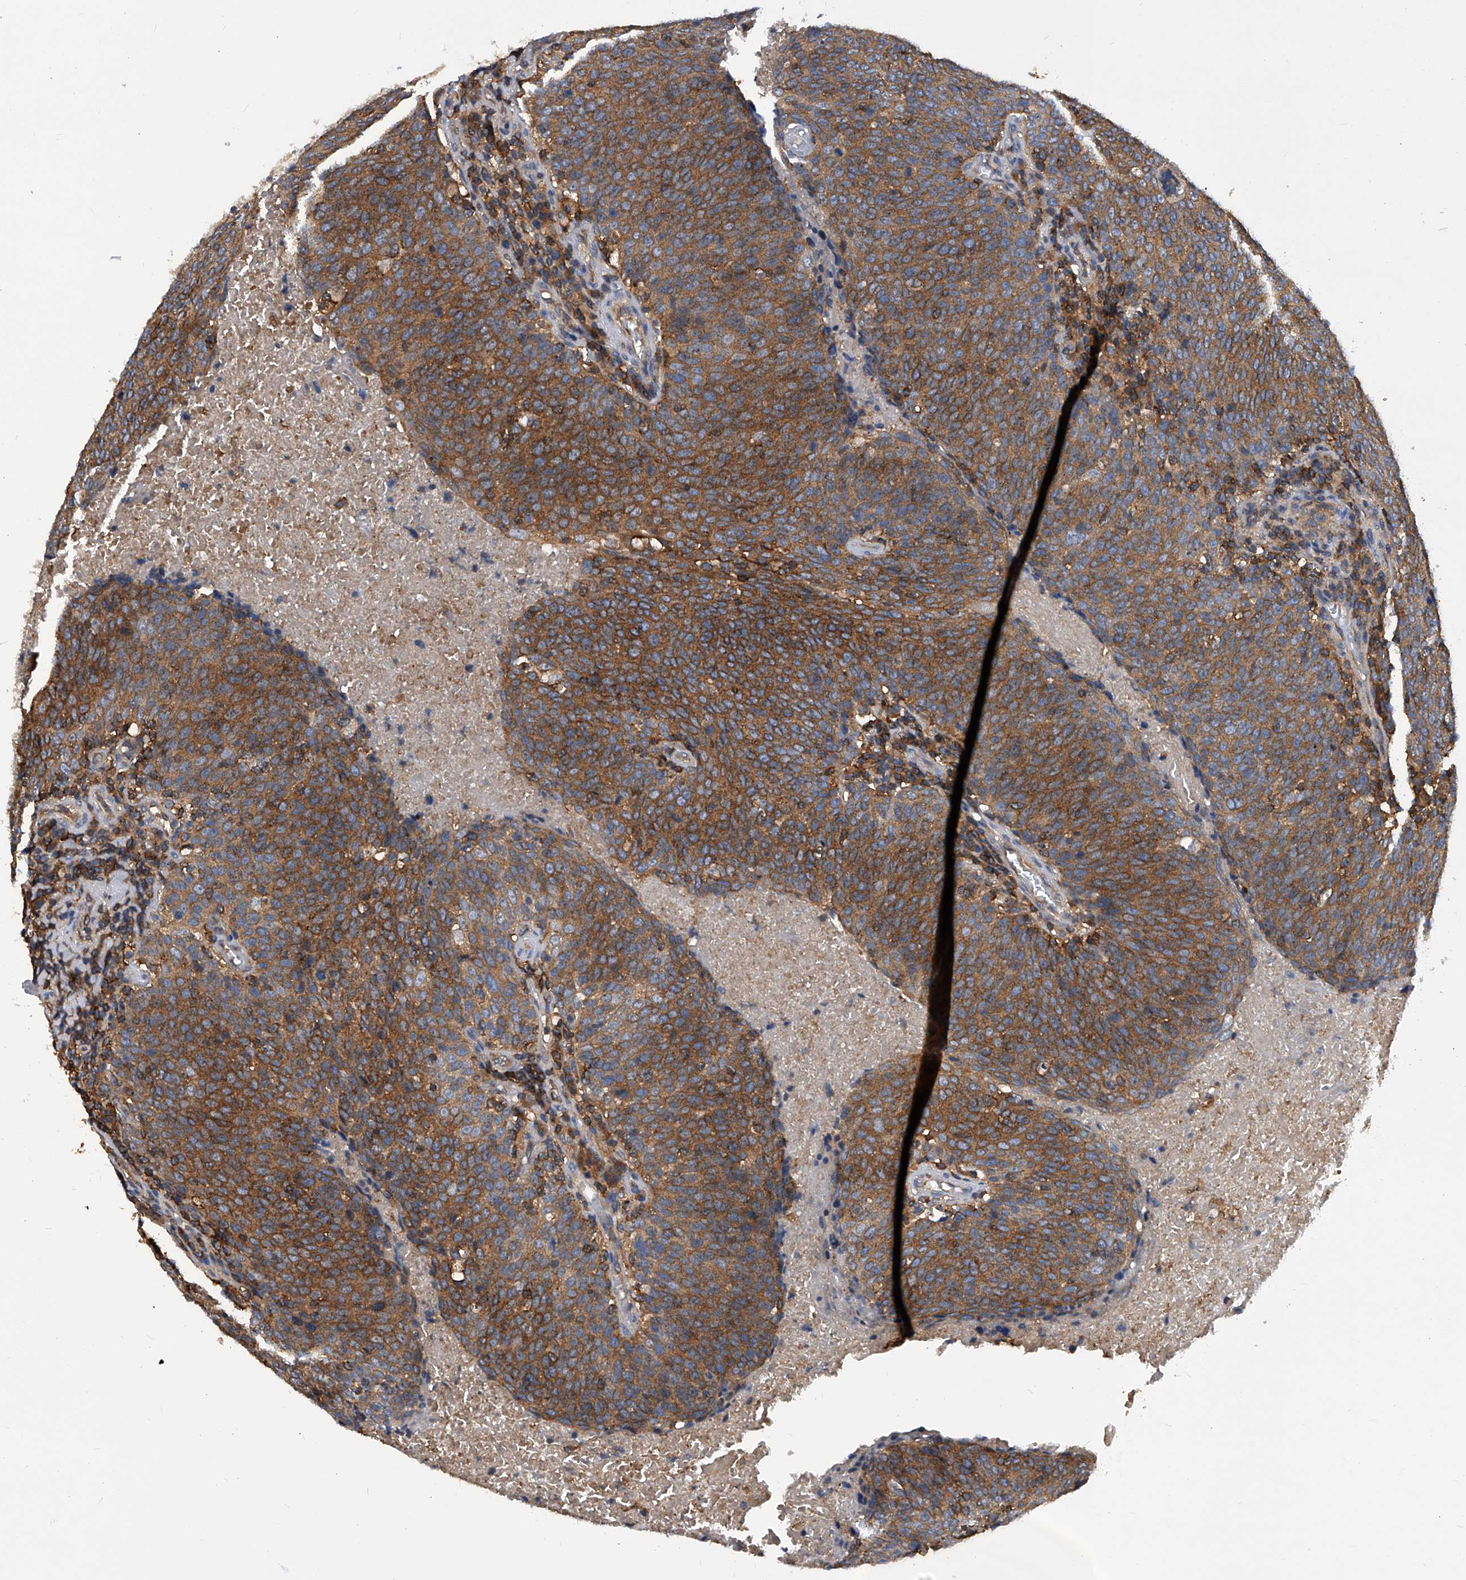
{"staining": {"intensity": "moderate", "quantity": ">75%", "location": "cytoplasmic/membranous"}, "tissue": "head and neck cancer", "cell_type": "Tumor cells", "image_type": "cancer", "snomed": [{"axis": "morphology", "description": "Squamous cell carcinoma, NOS"}, {"axis": "morphology", "description": "Squamous cell carcinoma, metastatic, NOS"}, {"axis": "topography", "description": "Lymph node"}, {"axis": "topography", "description": "Head-Neck"}], "caption": "Head and neck cancer (squamous cell carcinoma) tissue shows moderate cytoplasmic/membranous staining in about >75% of tumor cells", "gene": "ATG5", "patient": {"sex": "male", "age": 62}}